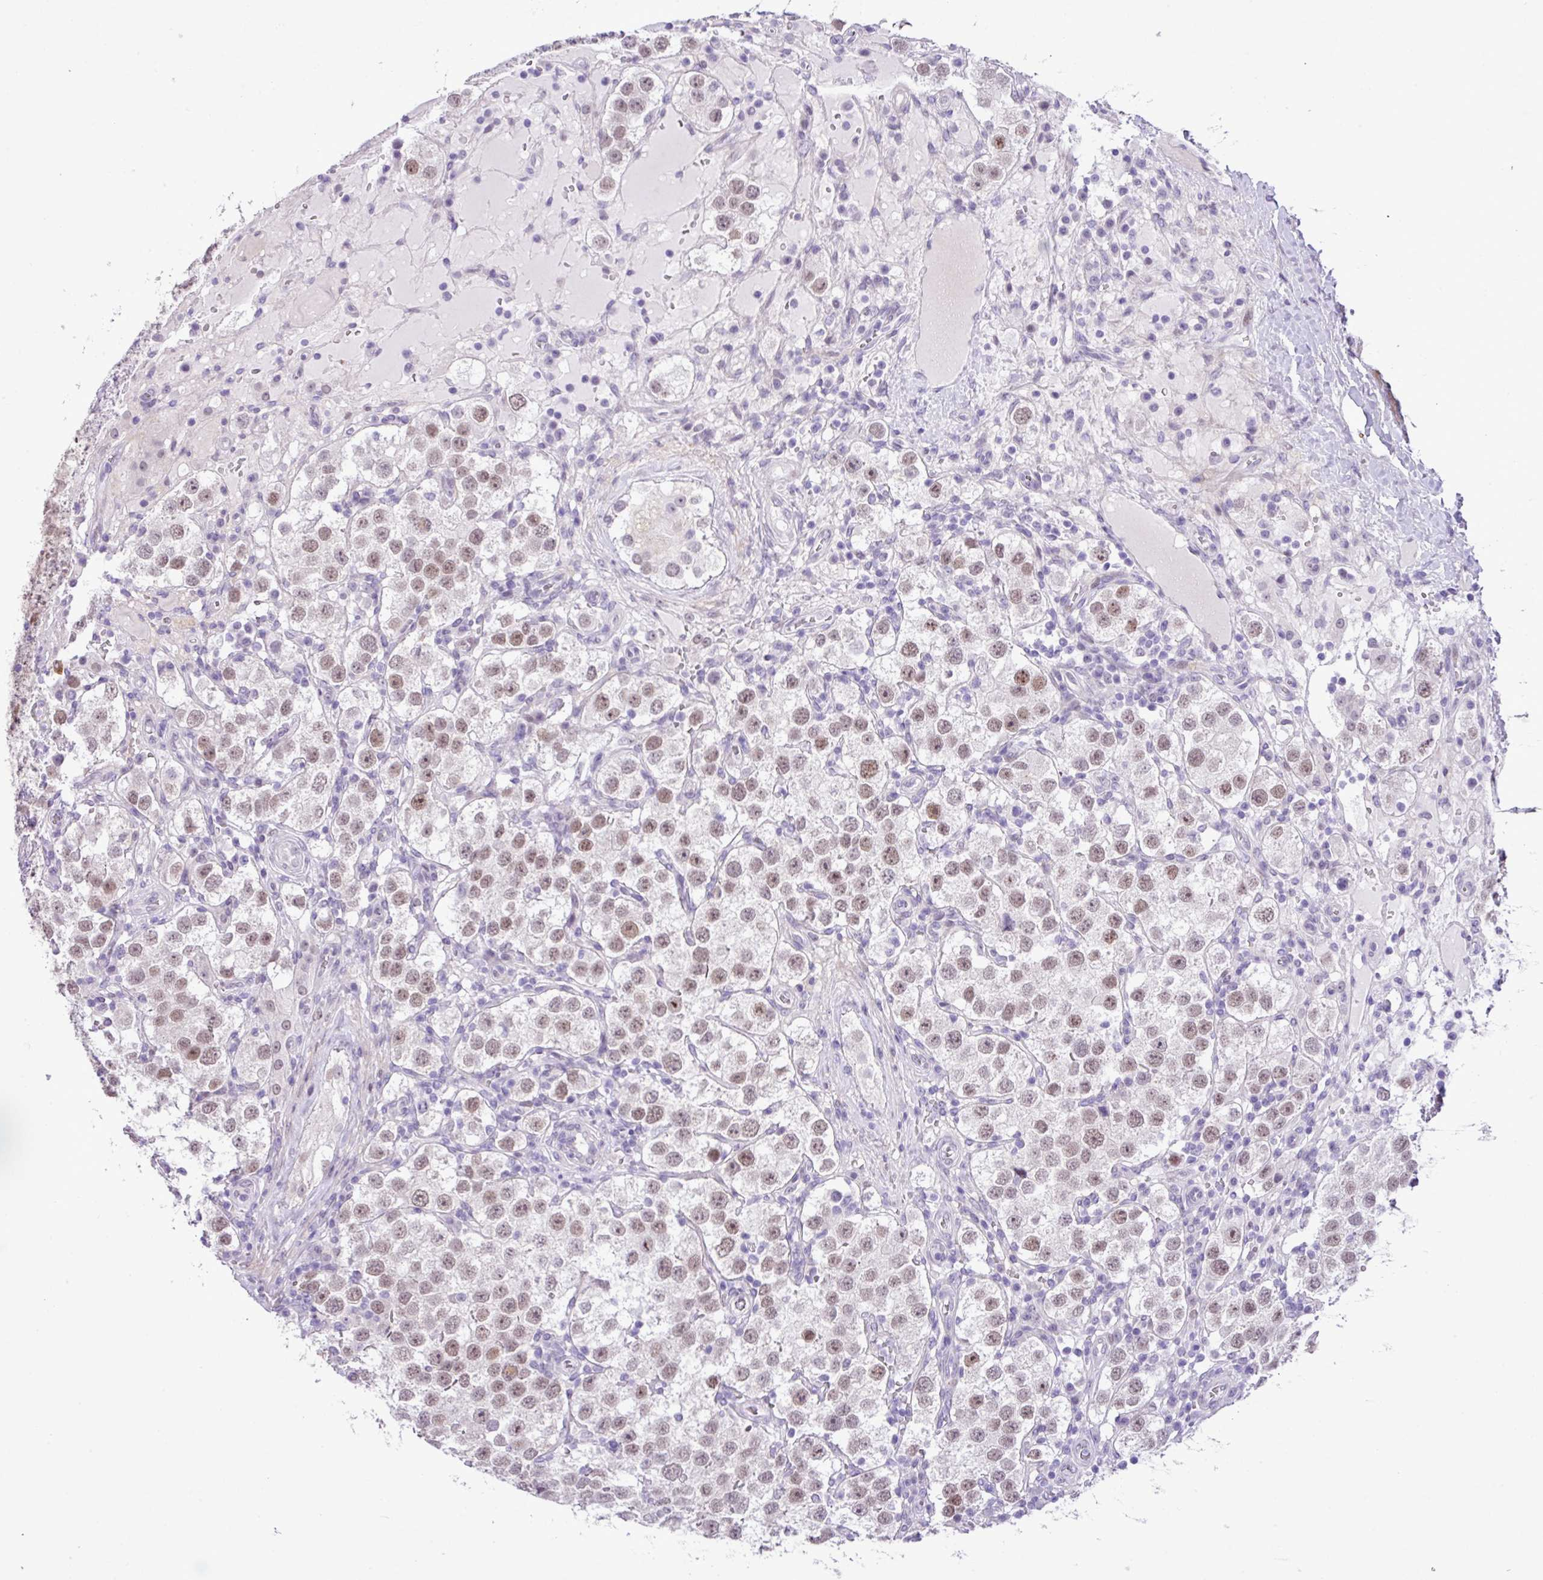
{"staining": {"intensity": "moderate", "quantity": "25%-75%", "location": "nuclear"}, "tissue": "testis cancer", "cell_type": "Tumor cells", "image_type": "cancer", "snomed": [{"axis": "morphology", "description": "Seminoma, NOS"}, {"axis": "topography", "description": "Testis"}], "caption": "An immunohistochemistry image of tumor tissue is shown. Protein staining in brown labels moderate nuclear positivity in testis cancer (seminoma) within tumor cells. (DAB = brown stain, brightfield microscopy at high magnification).", "gene": "YLPM1", "patient": {"sex": "male", "age": 37}}